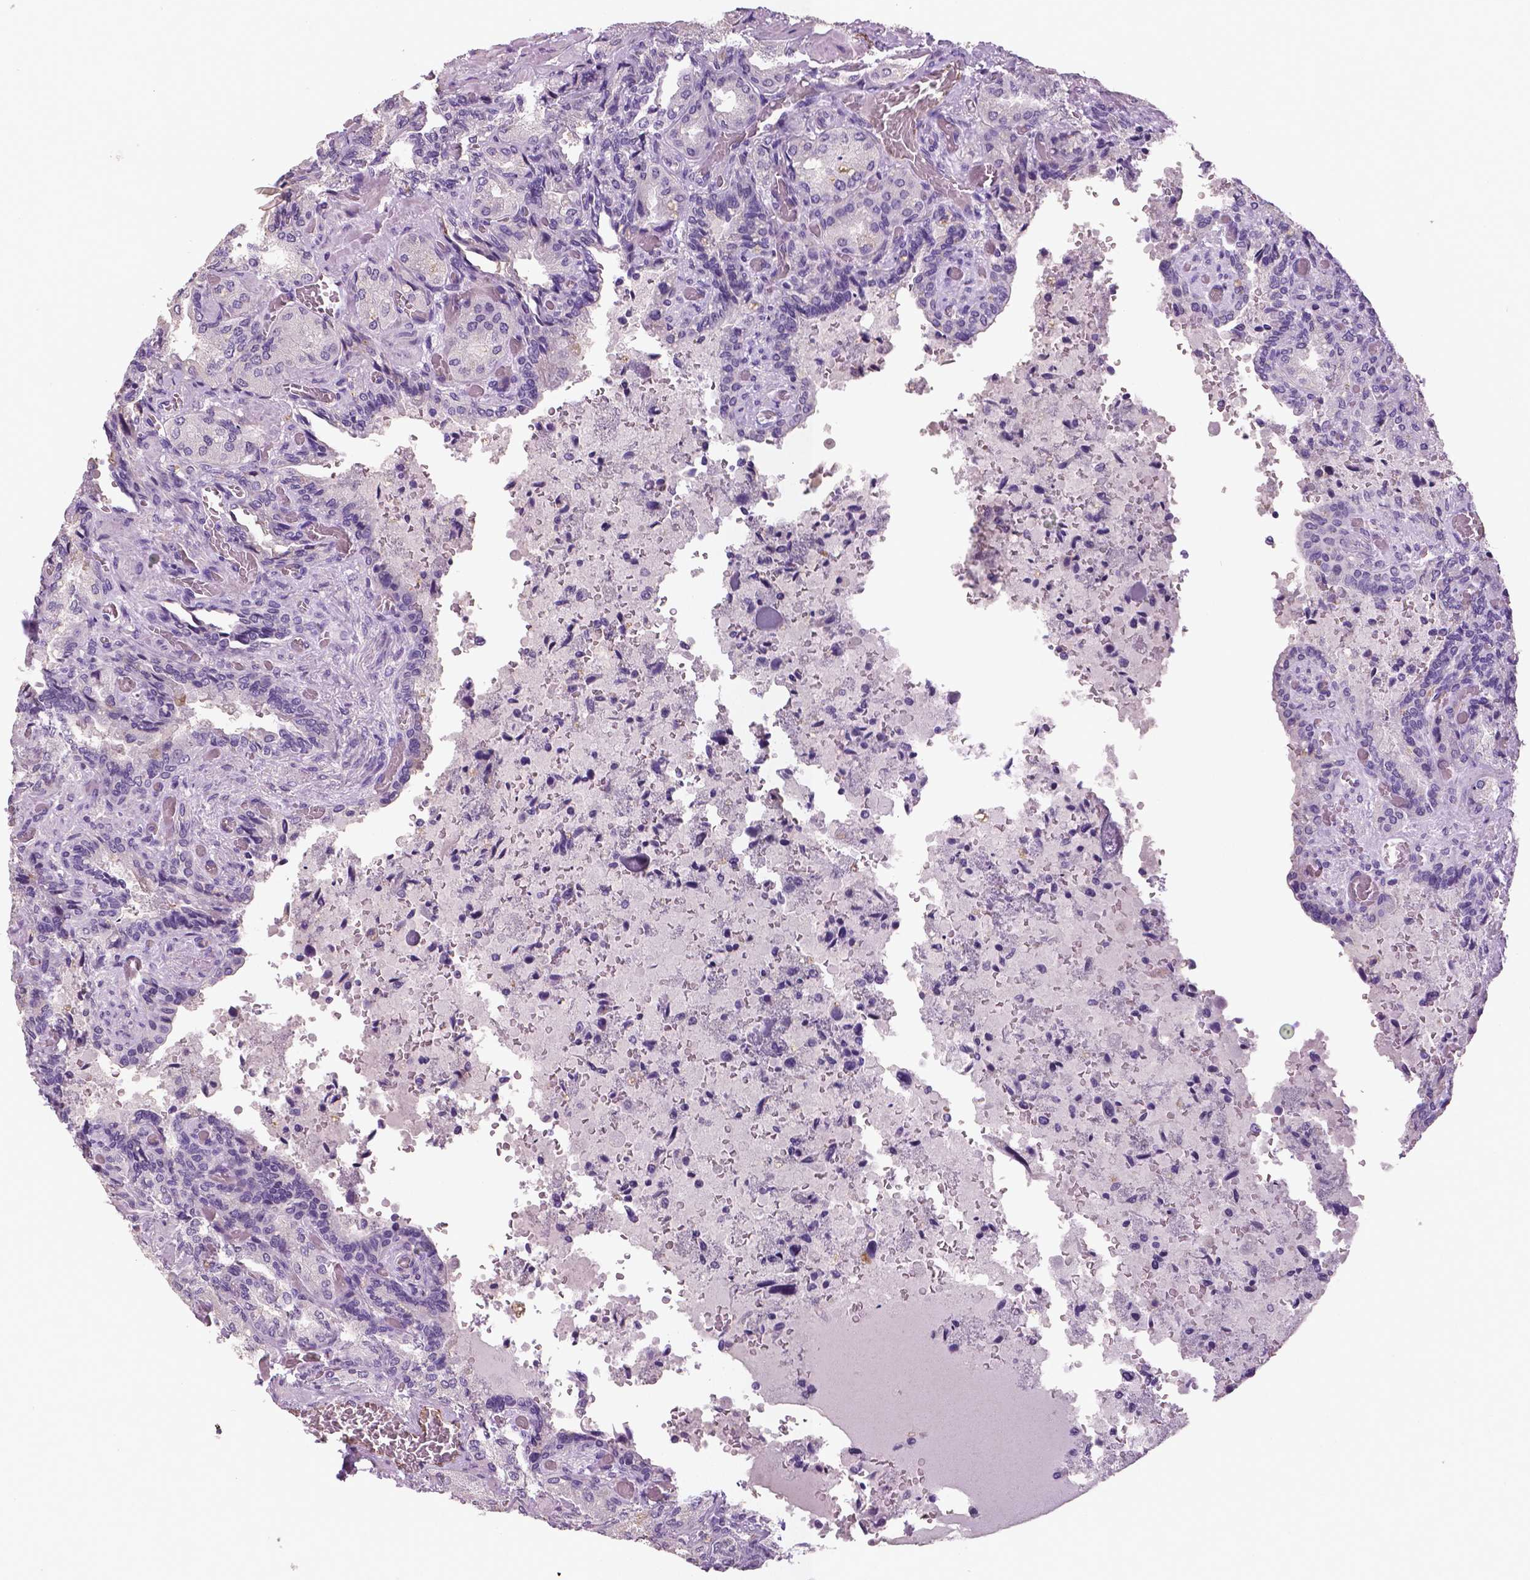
{"staining": {"intensity": "weak", "quantity": "<25%", "location": "cytoplasmic/membranous"}, "tissue": "seminal vesicle", "cell_type": "Glandular cells", "image_type": "normal", "snomed": [{"axis": "morphology", "description": "Normal tissue, NOS"}, {"axis": "topography", "description": "Seminal veicle"}], "caption": "Seminal vesicle was stained to show a protein in brown. There is no significant staining in glandular cells. (DAB immunohistochemistry (IHC) visualized using brightfield microscopy, high magnification).", "gene": "TSPAN7", "patient": {"sex": "male", "age": 68}}